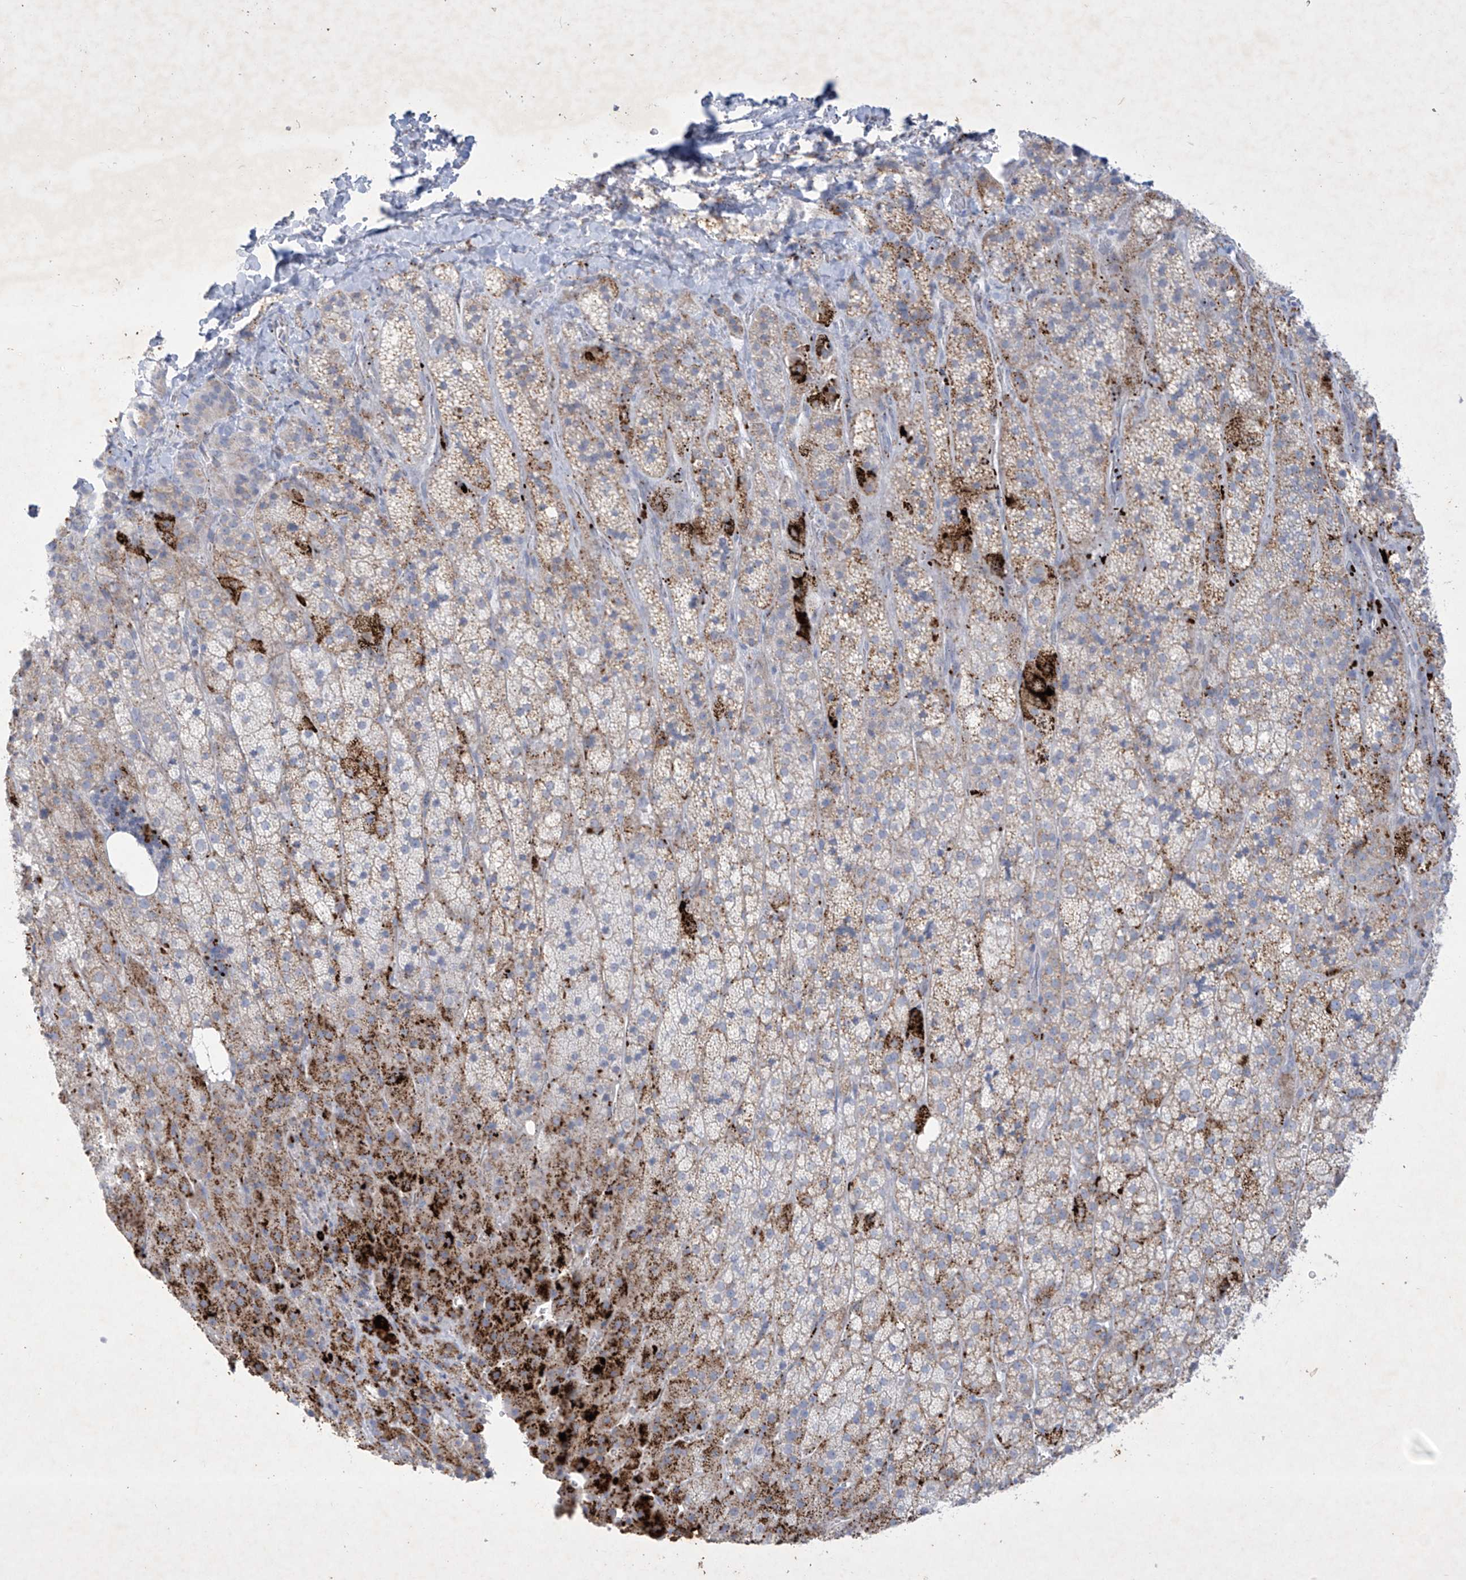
{"staining": {"intensity": "strong", "quantity": "25%-75%", "location": "cytoplasmic/membranous"}, "tissue": "adrenal gland", "cell_type": "Glandular cells", "image_type": "normal", "snomed": [{"axis": "morphology", "description": "Normal tissue, NOS"}, {"axis": "topography", "description": "Adrenal gland"}], "caption": "Immunohistochemistry (DAB) staining of unremarkable human adrenal gland exhibits strong cytoplasmic/membranous protein staining in approximately 25%-75% of glandular cells.", "gene": "GPR137C", "patient": {"sex": "female", "age": 57}}